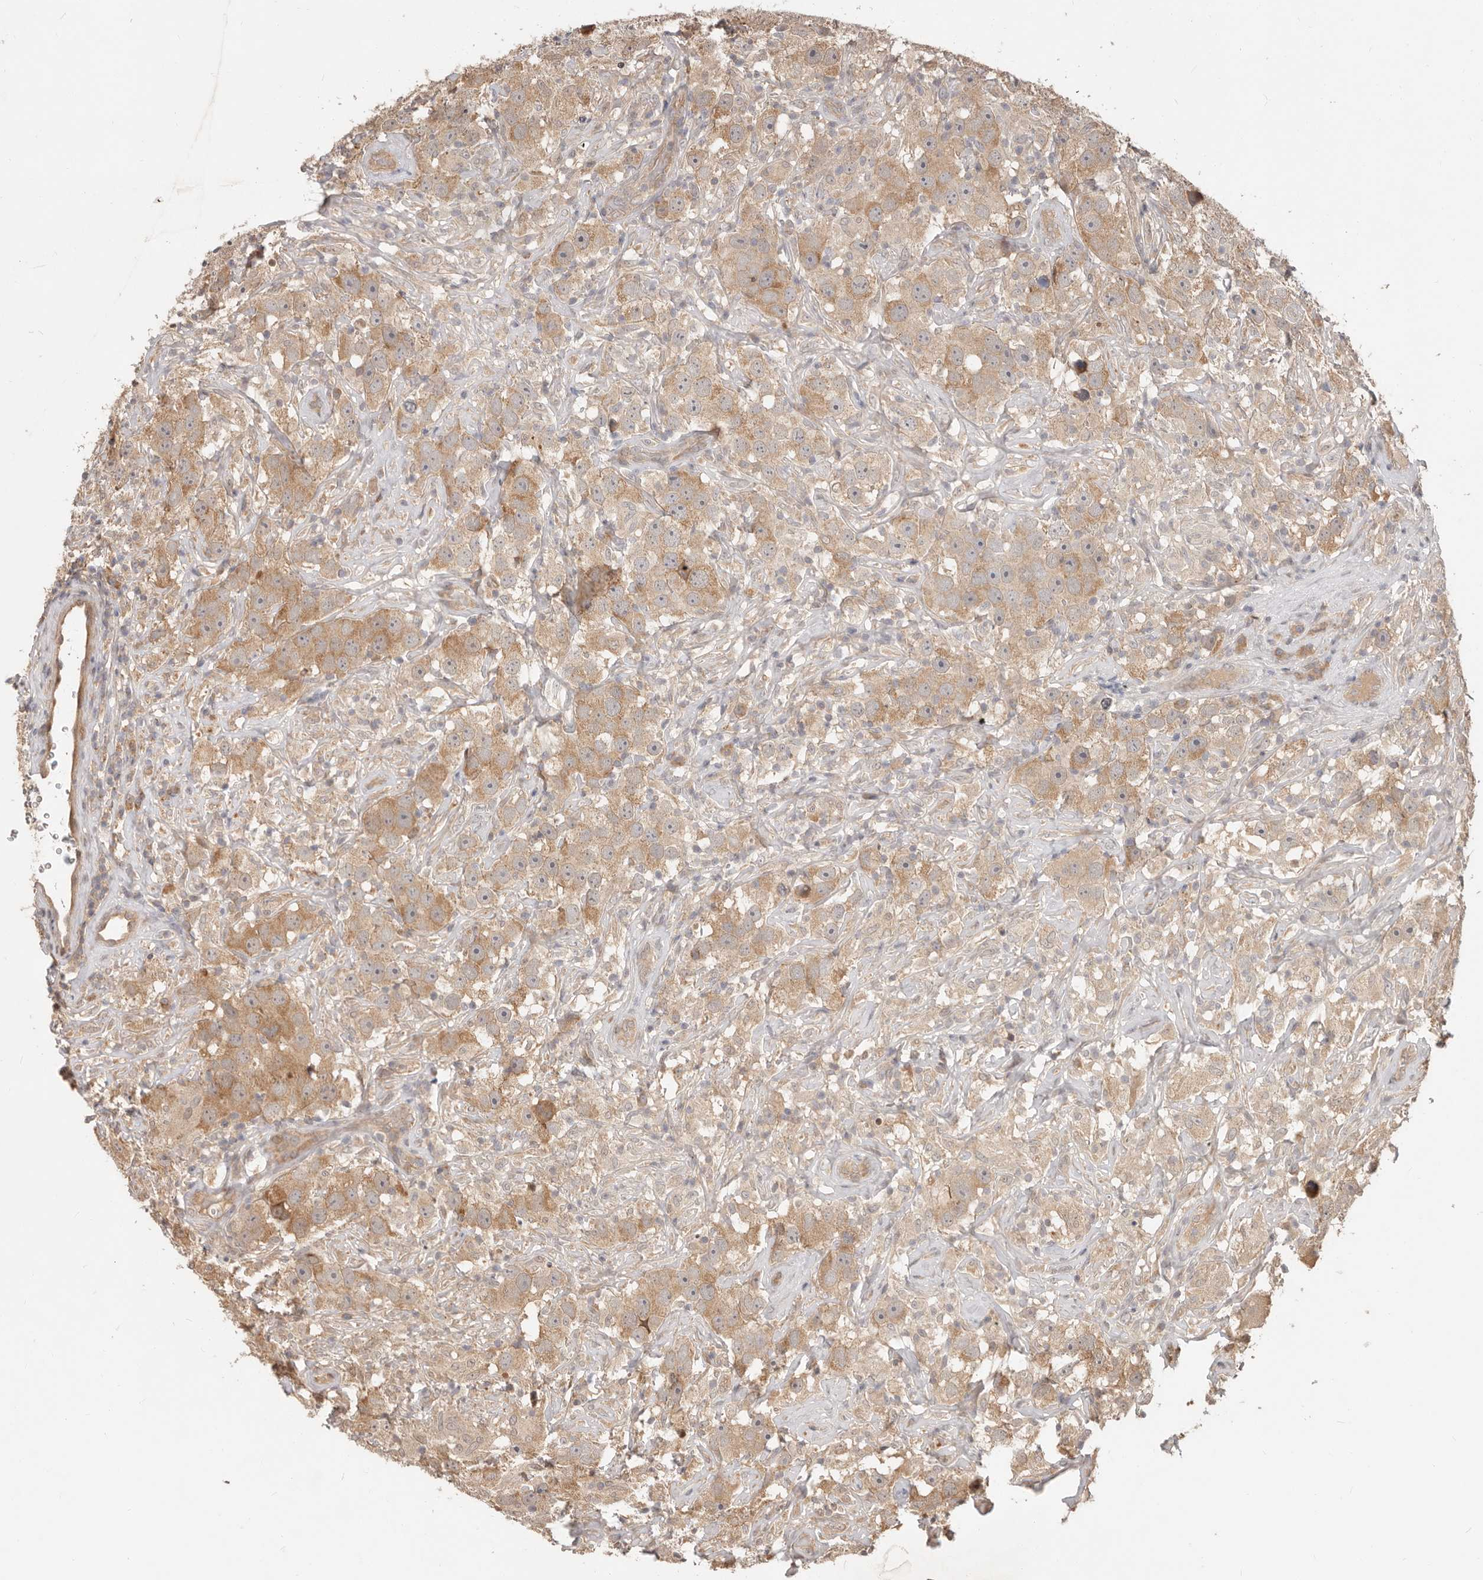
{"staining": {"intensity": "moderate", "quantity": ">75%", "location": "cytoplasmic/membranous"}, "tissue": "testis cancer", "cell_type": "Tumor cells", "image_type": "cancer", "snomed": [{"axis": "morphology", "description": "Seminoma, NOS"}, {"axis": "topography", "description": "Testis"}], "caption": "Testis cancer (seminoma) was stained to show a protein in brown. There is medium levels of moderate cytoplasmic/membranous staining in about >75% of tumor cells.", "gene": "MTFR2", "patient": {"sex": "male", "age": 49}}